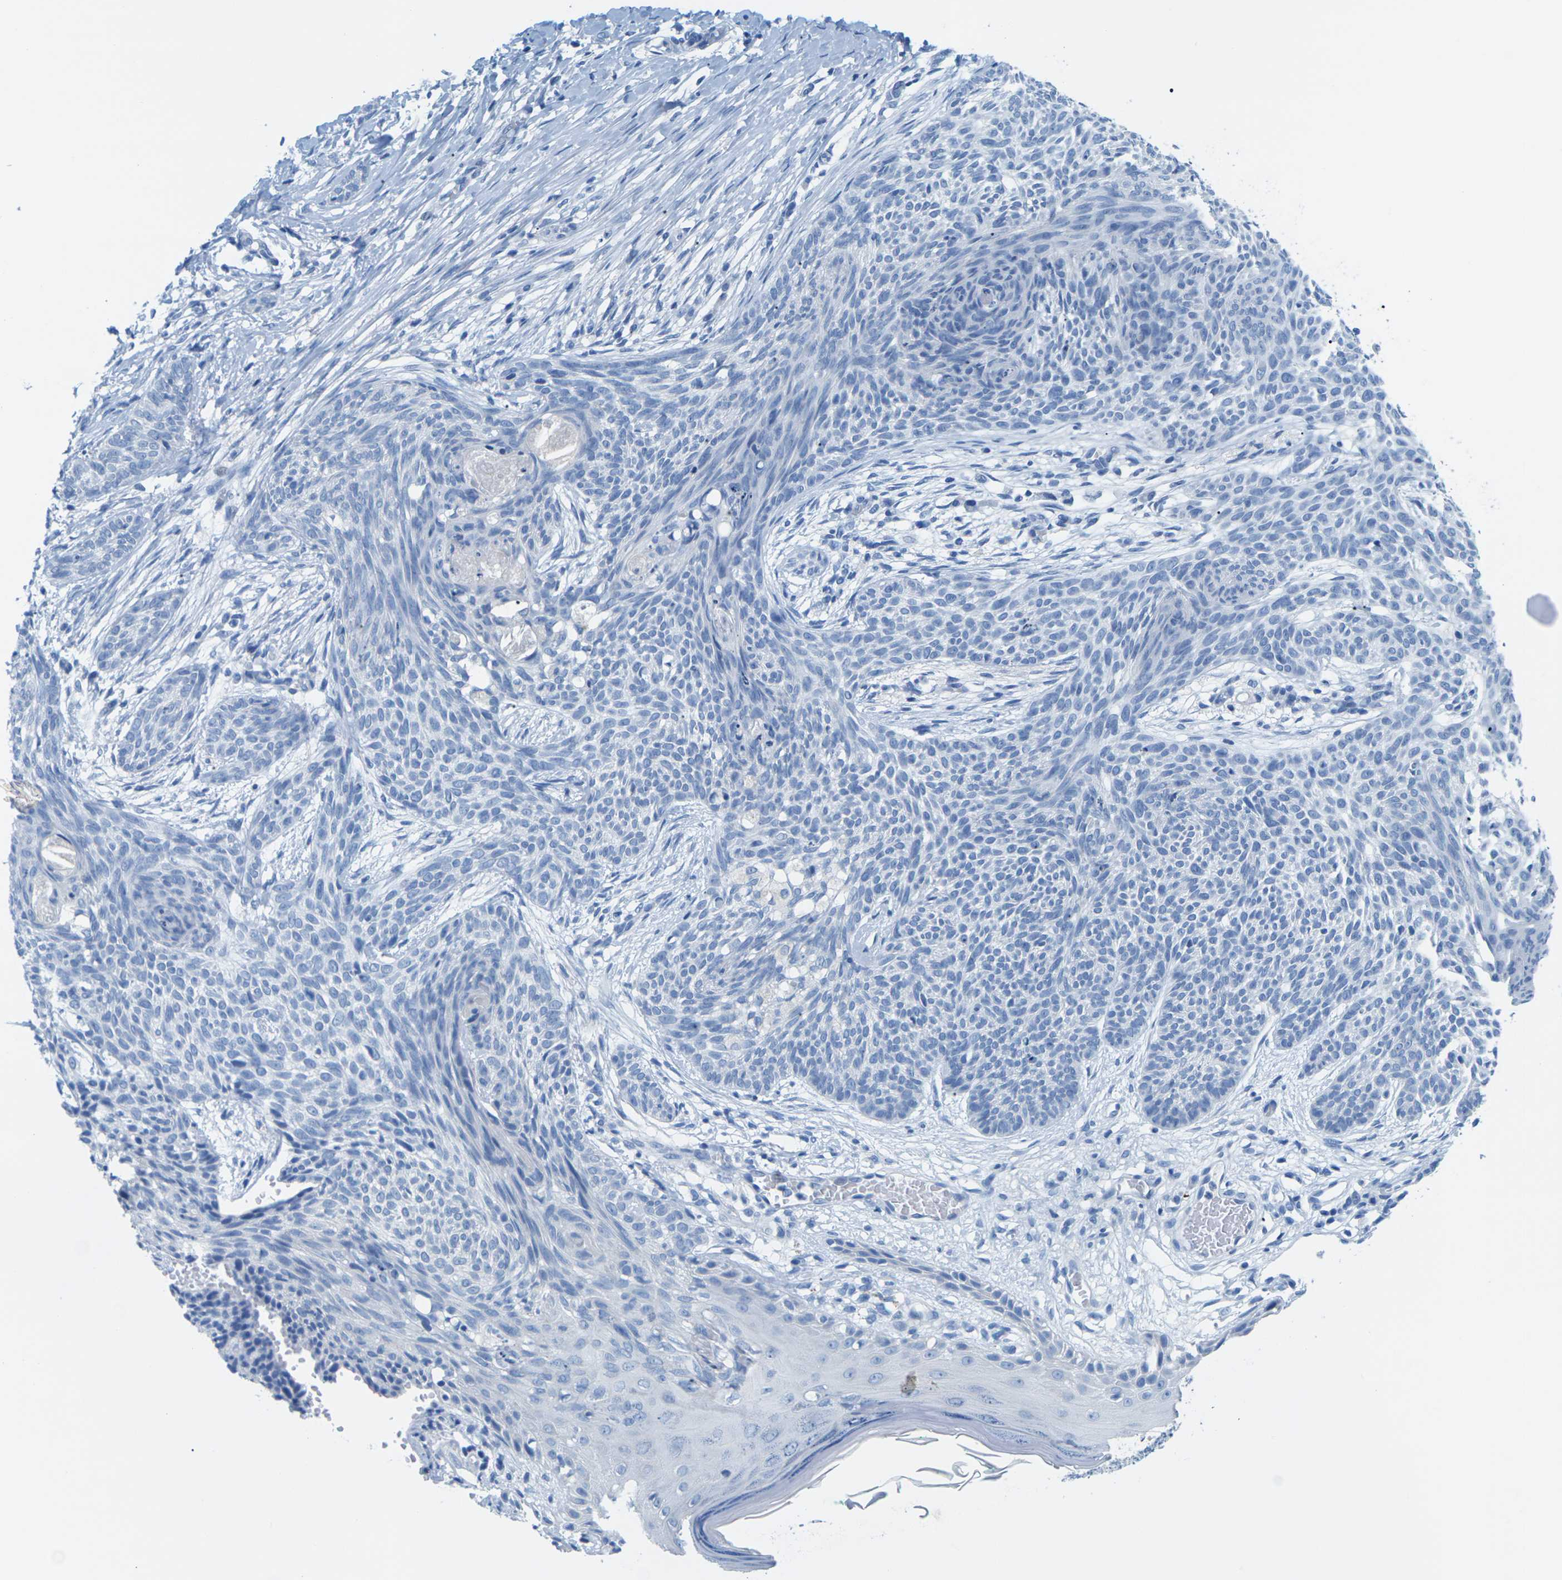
{"staining": {"intensity": "negative", "quantity": "none", "location": "none"}, "tissue": "skin cancer", "cell_type": "Tumor cells", "image_type": "cancer", "snomed": [{"axis": "morphology", "description": "Basal cell carcinoma"}, {"axis": "topography", "description": "Skin"}], "caption": "Tumor cells show no significant protein expression in skin cancer (basal cell carcinoma). (IHC, brightfield microscopy, high magnification).", "gene": "SLC12A1", "patient": {"sex": "female", "age": 59}}